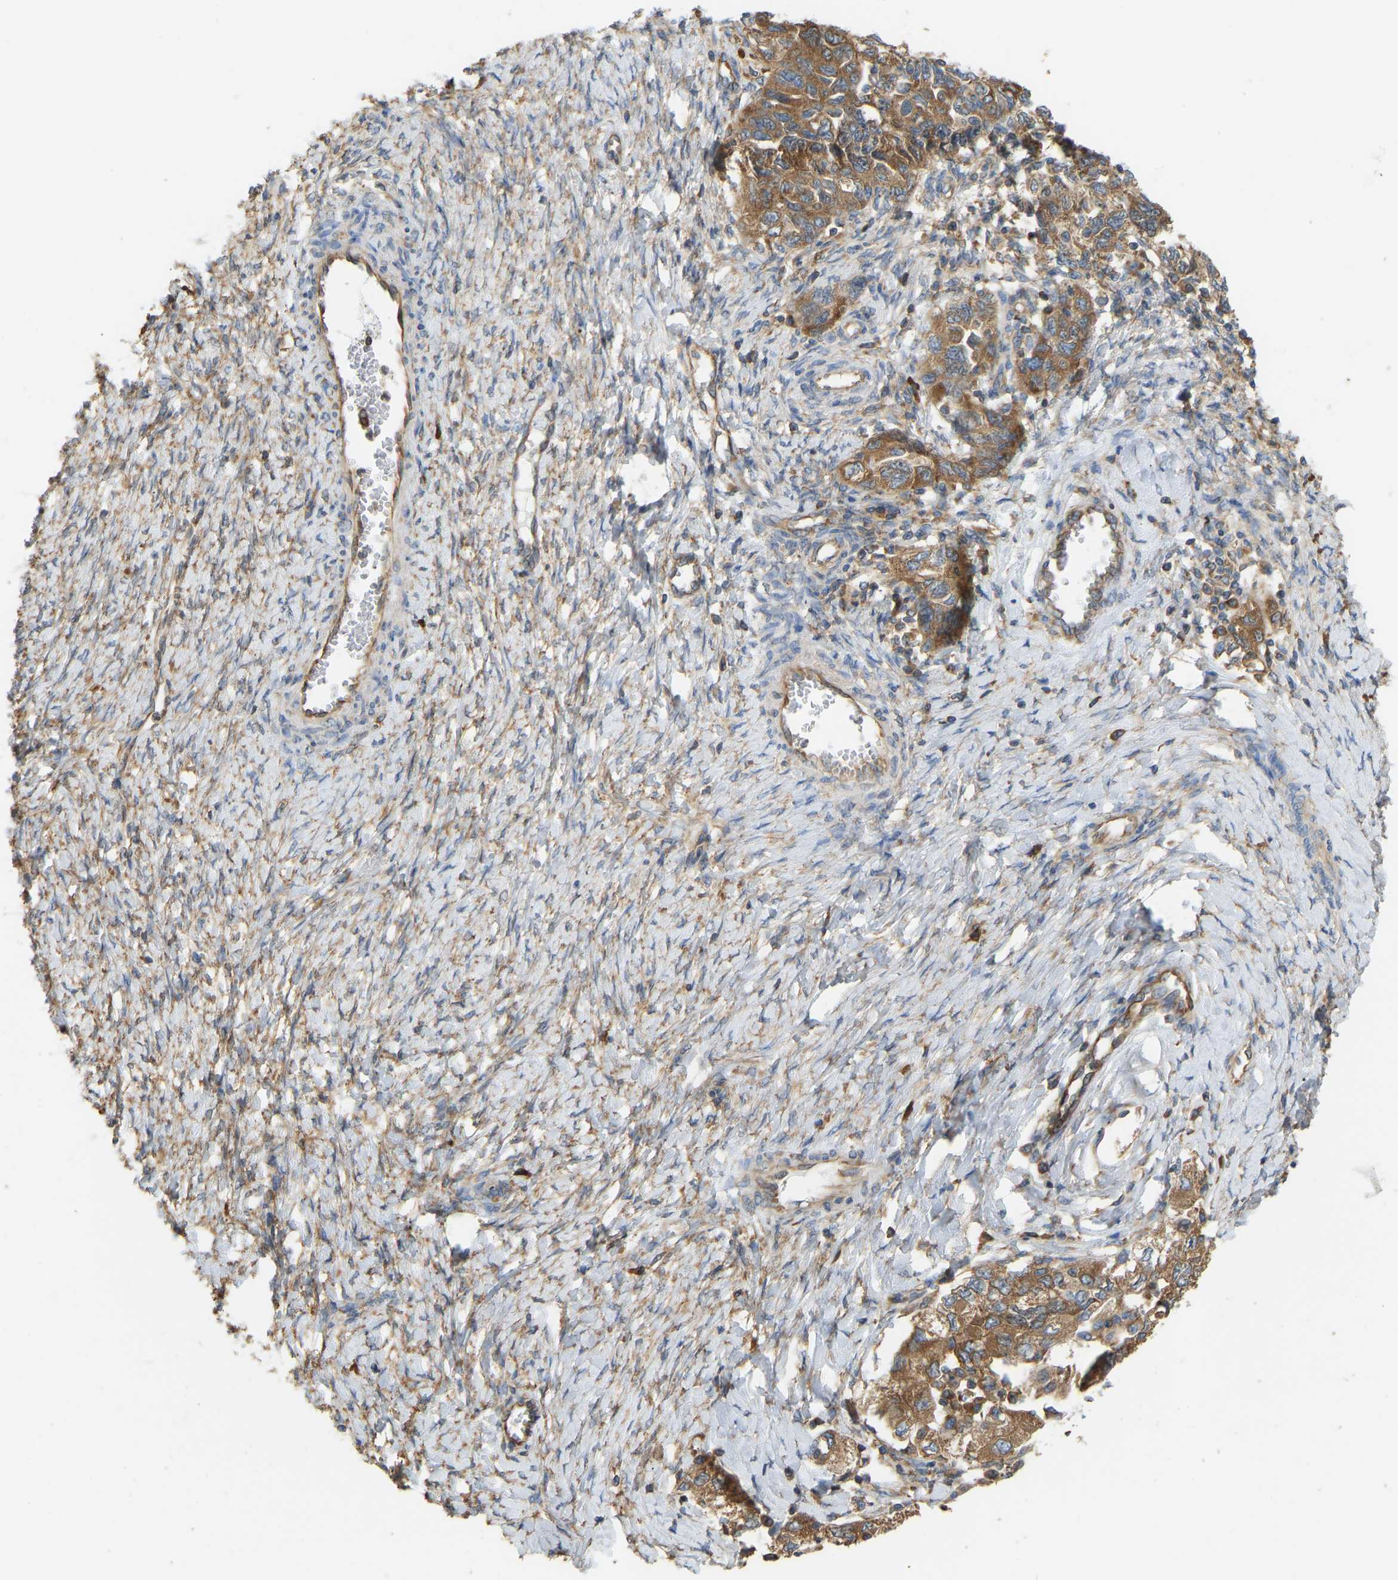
{"staining": {"intensity": "moderate", "quantity": ">75%", "location": "cytoplasmic/membranous"}, "tissue": "ovarian cancer", "cell_type": "Tumor cells", "image_type": "cancer", "snomed": [{"axis": "morphology", "description": "Carcinoma, NOS"}, {"axis": "morphology", "description": "Cystadenocarcinoma, serous, NOS"}, {"axis": "topography", "description": "Ovary"}], "caption": "This image exhibits immunohistochemistry (IHC) staining of ovarian cancer (carcinoma), with medium moderate cytoplasmic/membranous staining in about >75% of tumor cells.", "gene": "RPS6KB2", "patient": {"sex": "female", "age": 69}}